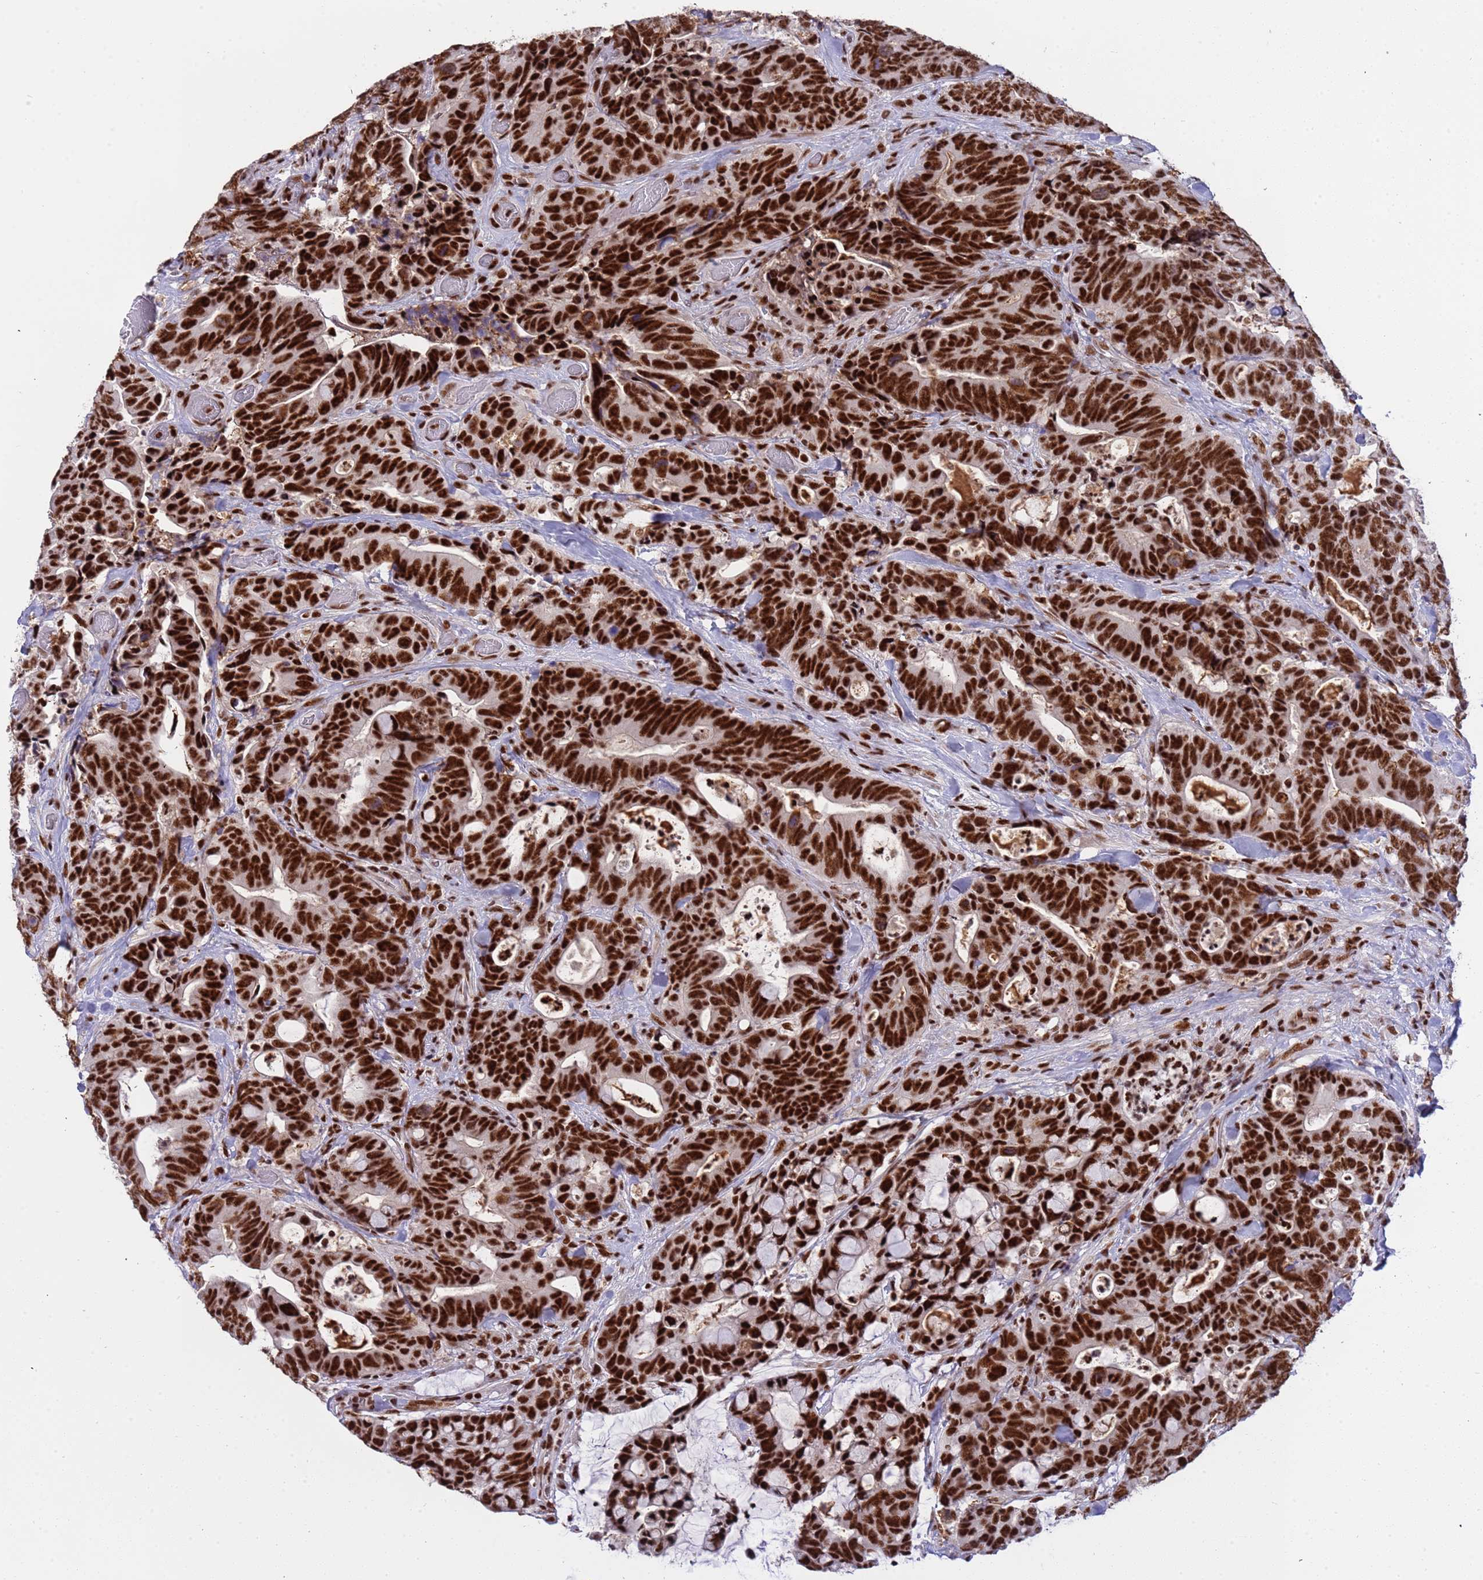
{"staining": {"intensity": "strong", "quantity": ">75%", "location": "nuclear"}, "tissue": "colorectal cancer", "cell_type": "Tumor cells", "image_type": "cancer", "snomed": [{"axis": "morphology", "description": "Adenocarcinoma, NOS"}, {"axis": "topography", "description": "Colon"}], "caption": "Colorectal adenocarcinoma was stained to show a protein in brown. There is high levels of strong nuclear positivity in approximately >75% of tumor cells.", "gene": "SRRT", "patient": {"sex": "female", "age": 82}}